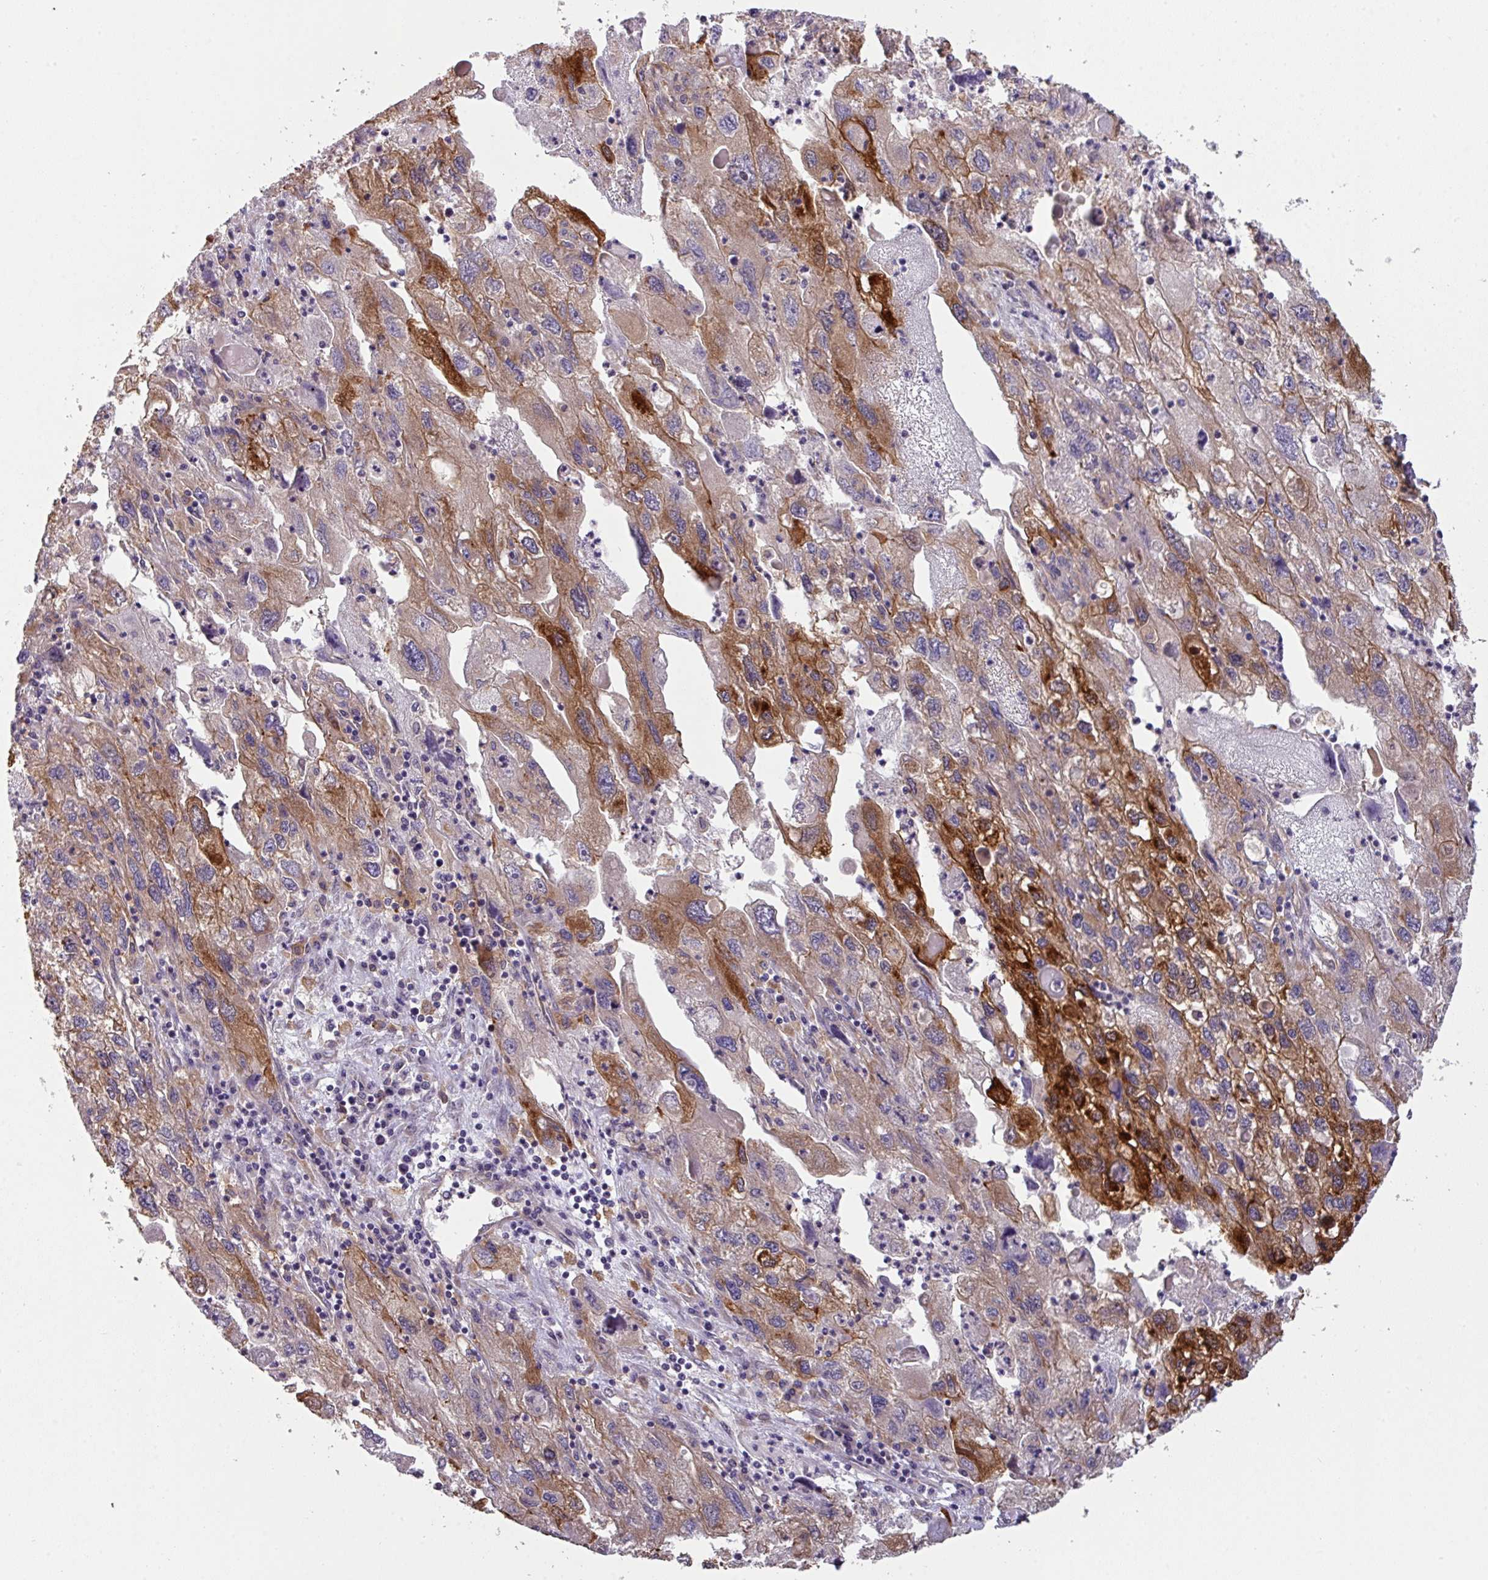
{"staining": {"intensity": "strong", "quantity": "25%-75%", "location": "cytoplasmic/membranous"}, "tissue": "endometrial cancer", "cell_type": "Tumor cells", "image_type": "cancer", "snomed": [{"axis": "morphology", "description": "Adenocarcinoma, NOS"}, {"axis": "topography", "description": "Endometrium"}], "caption": "Immunohistochemistry (IHC) photomicrograph of neoplastic tissue: human endometrial cancer (adenocarcinoma) stained using immunohistochemistry displays high levels of strong protein expression localized specifically in the cytoplasmic/membranous of tumor cells, appearing as a cytoplasmic/membranous brown color.", "gene": "CYFIP2", "patient": {"sex": "female", "age": 49}}